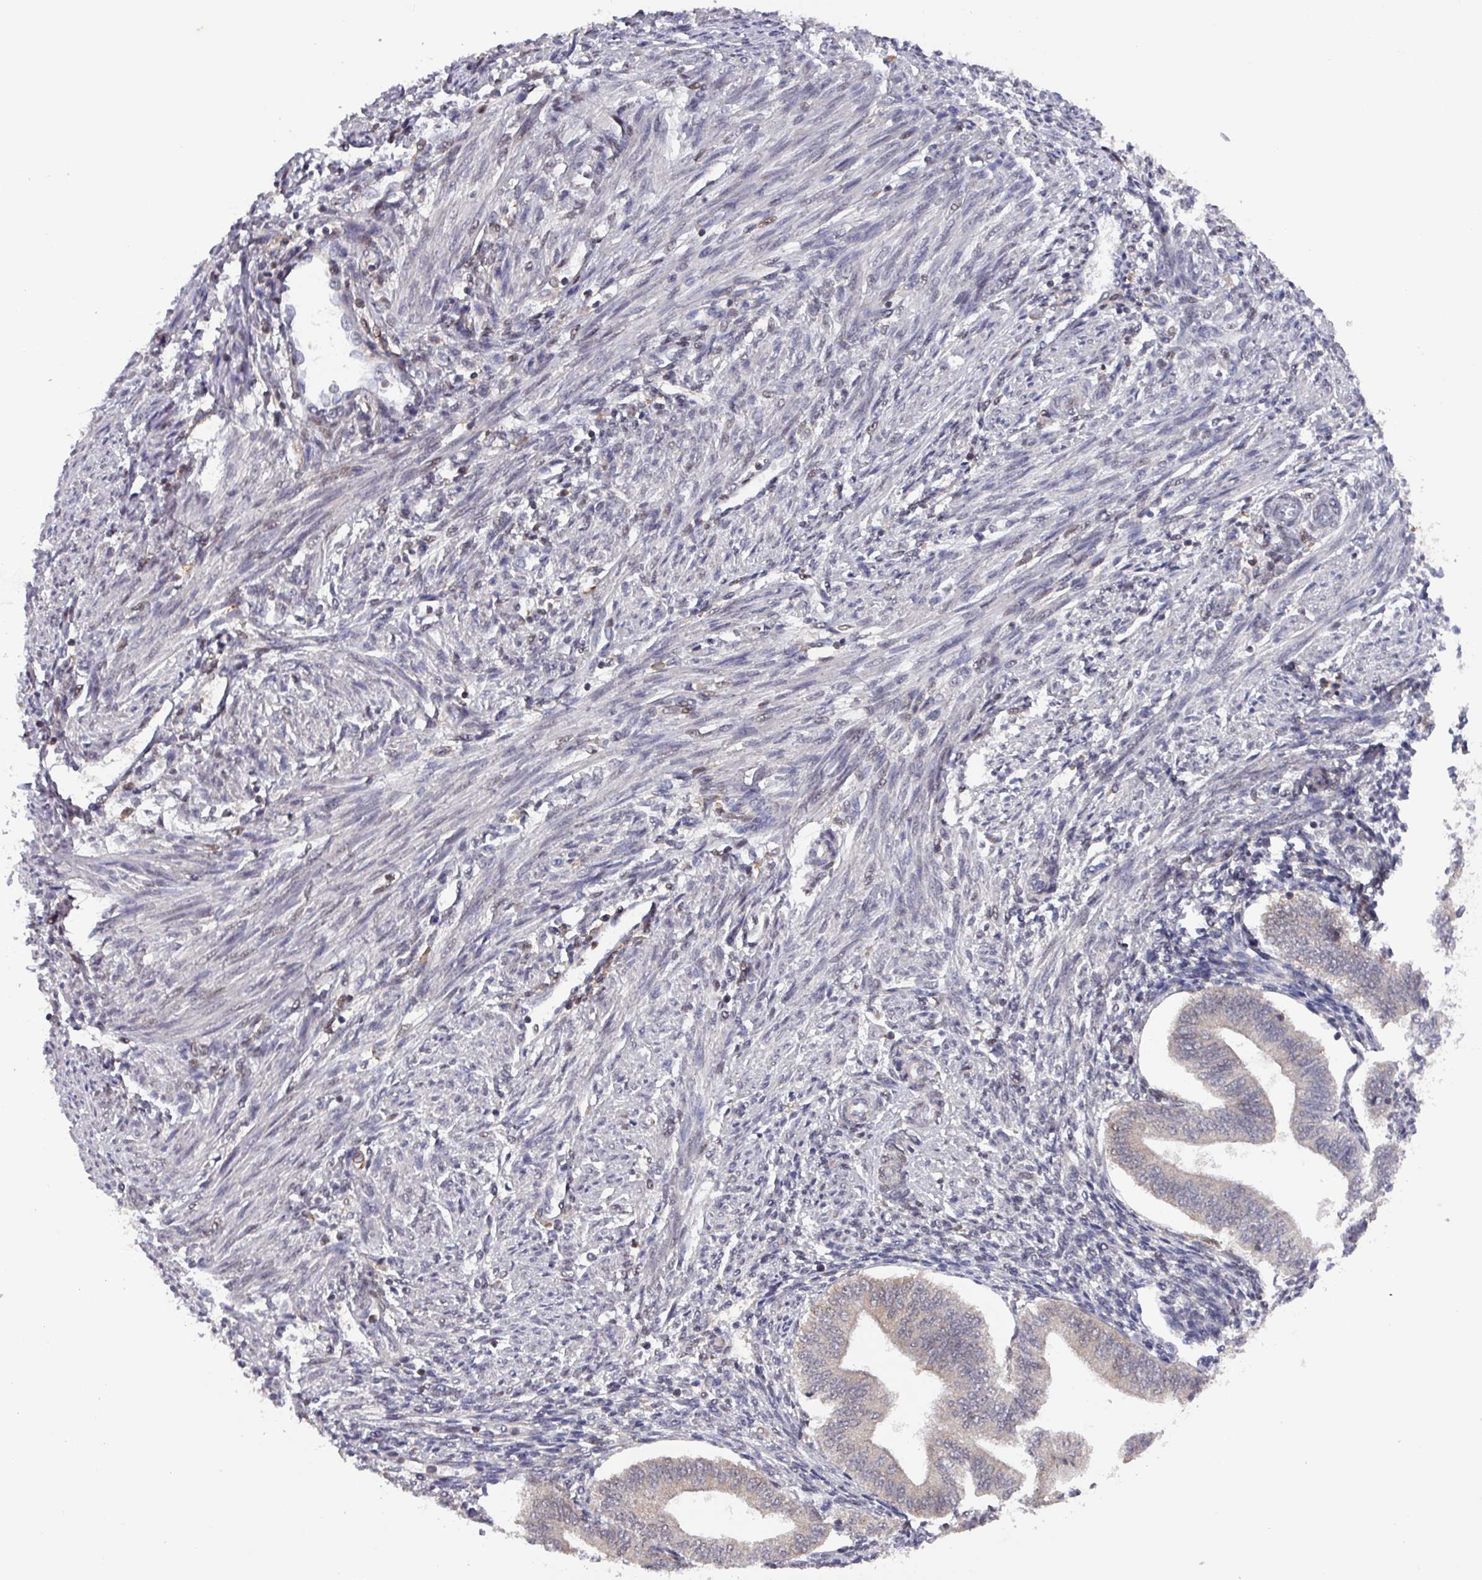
{"staining": {"intensity": "weak", "quantity": "25%-75%", "location": "cytoplasmic/membranous"}, "tissue": "endometrium", "cell_type": "Cells in endometrial stroma", "image_type": "normal", "snomed": [{"axis": "morphology", "description": "Normal tissue, NOS"}, {"axis": "topography", "description": "Endometrium"}], "caption": "Immunohistochemistry (IHC) of benign human endometrium demonstrates low levels of weak cytoplasmic/membranous staining in about 25%-75% of cells in endometrial stroma. The staining was performed using DAB, with brown indicating positive protein expression. Nuclei are stained blue with hematoxylin.", "gene": "PRRX1", "patient": {"sex": "female", "age": 34}}